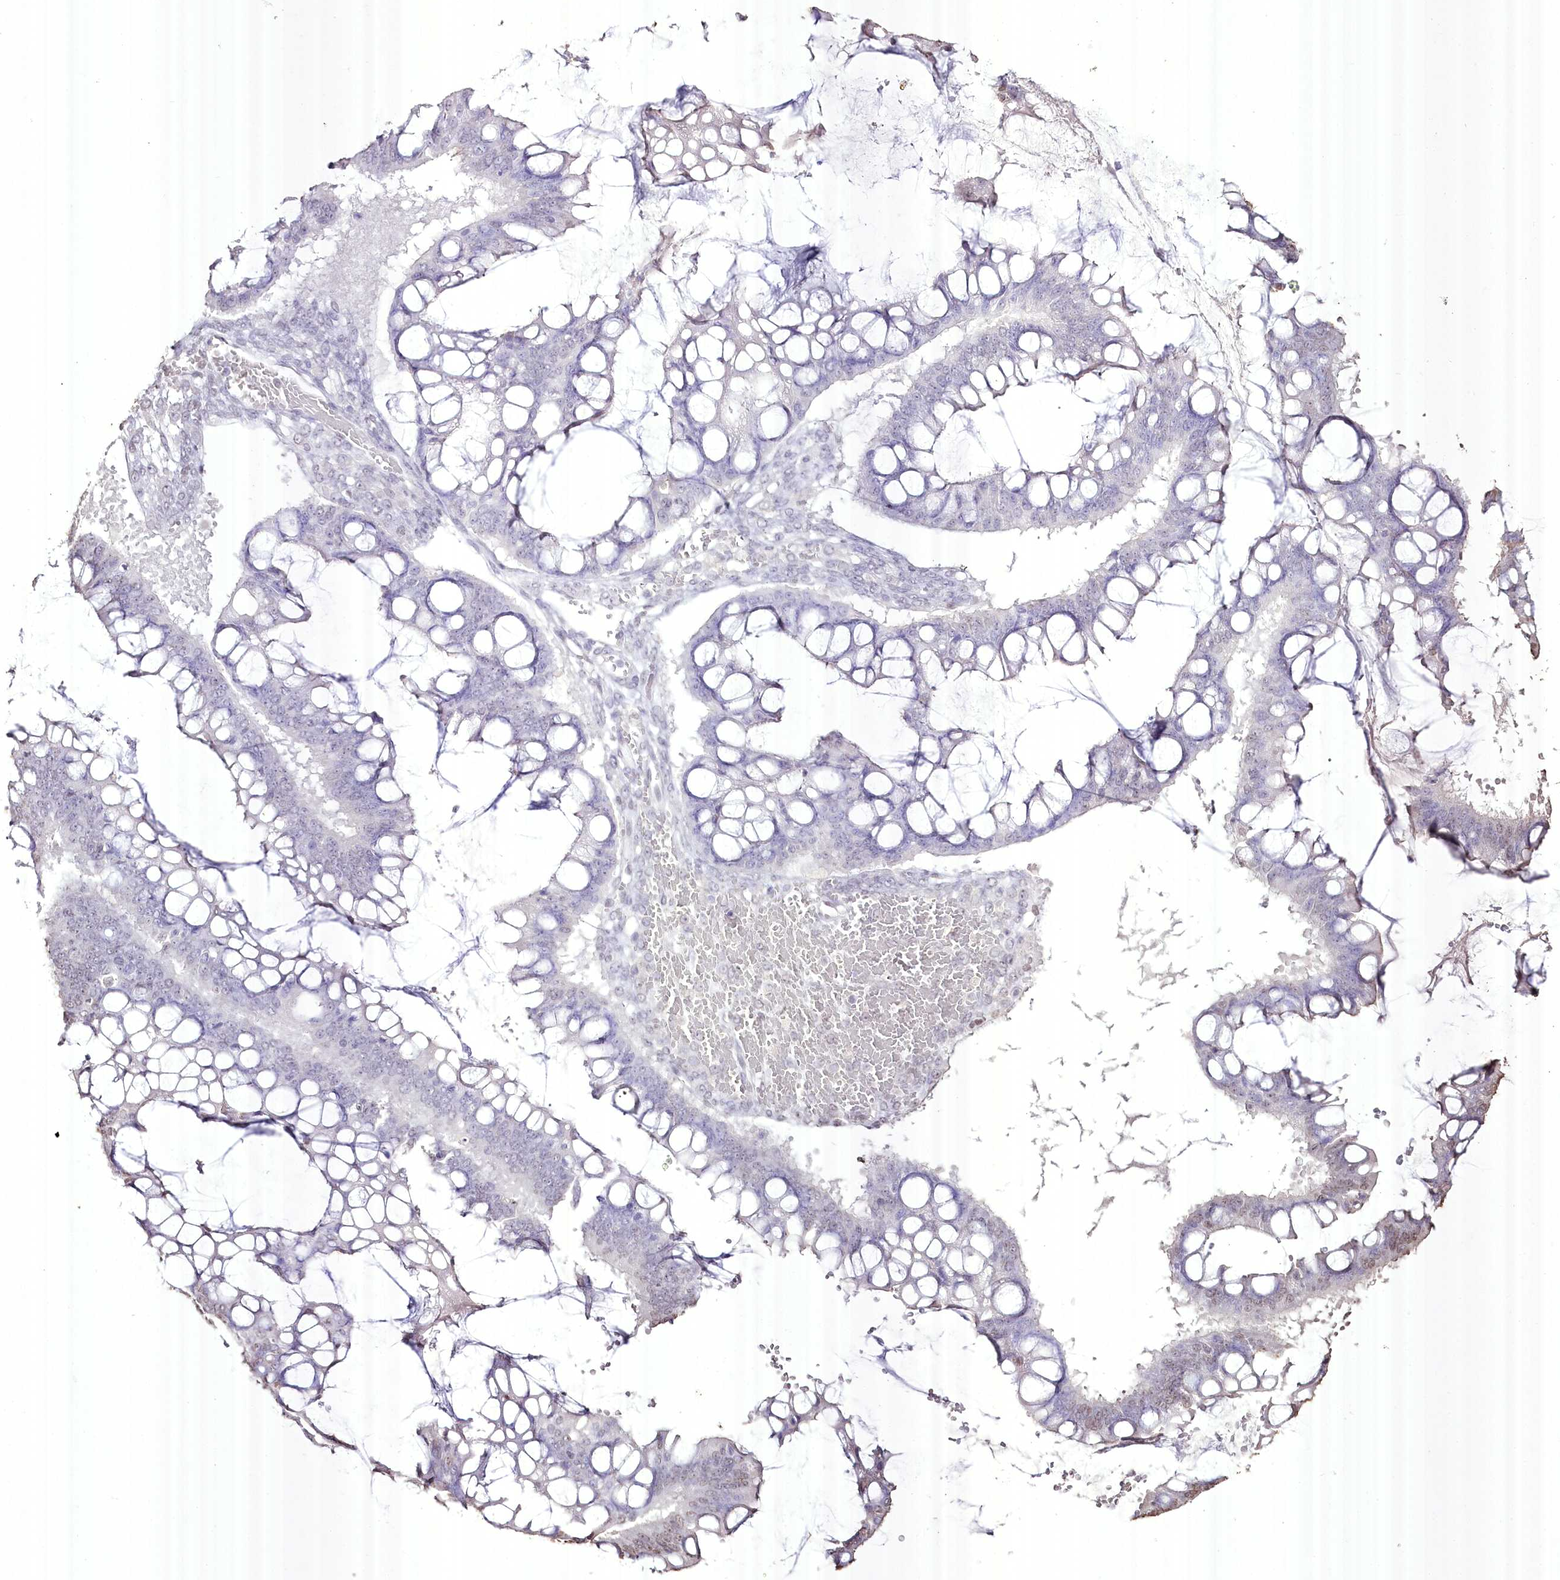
{"staining": {"intensity": "negative", "quantity": "none", "location": "none"}, "tissue": "ovarian cancer", "cell_type": "Tumor cells", "image_type": "cancer", "snomed": [{"axis": "morphology", "description": "Cystadenocarcinoma, mucinous, NOS"}, {"axis": "topography", "description": "Ovary"}], "caption": "An immunohistochemistry (IHC) histopathology image of mucinous cystadenocarcinoma (ovarian) is shown. There is no staining in tumor cells of mucinous cystadenocarcinoma (ovarian).", "gene": "SLC39A10", "patient": {"sex": "female", "age": 73}}